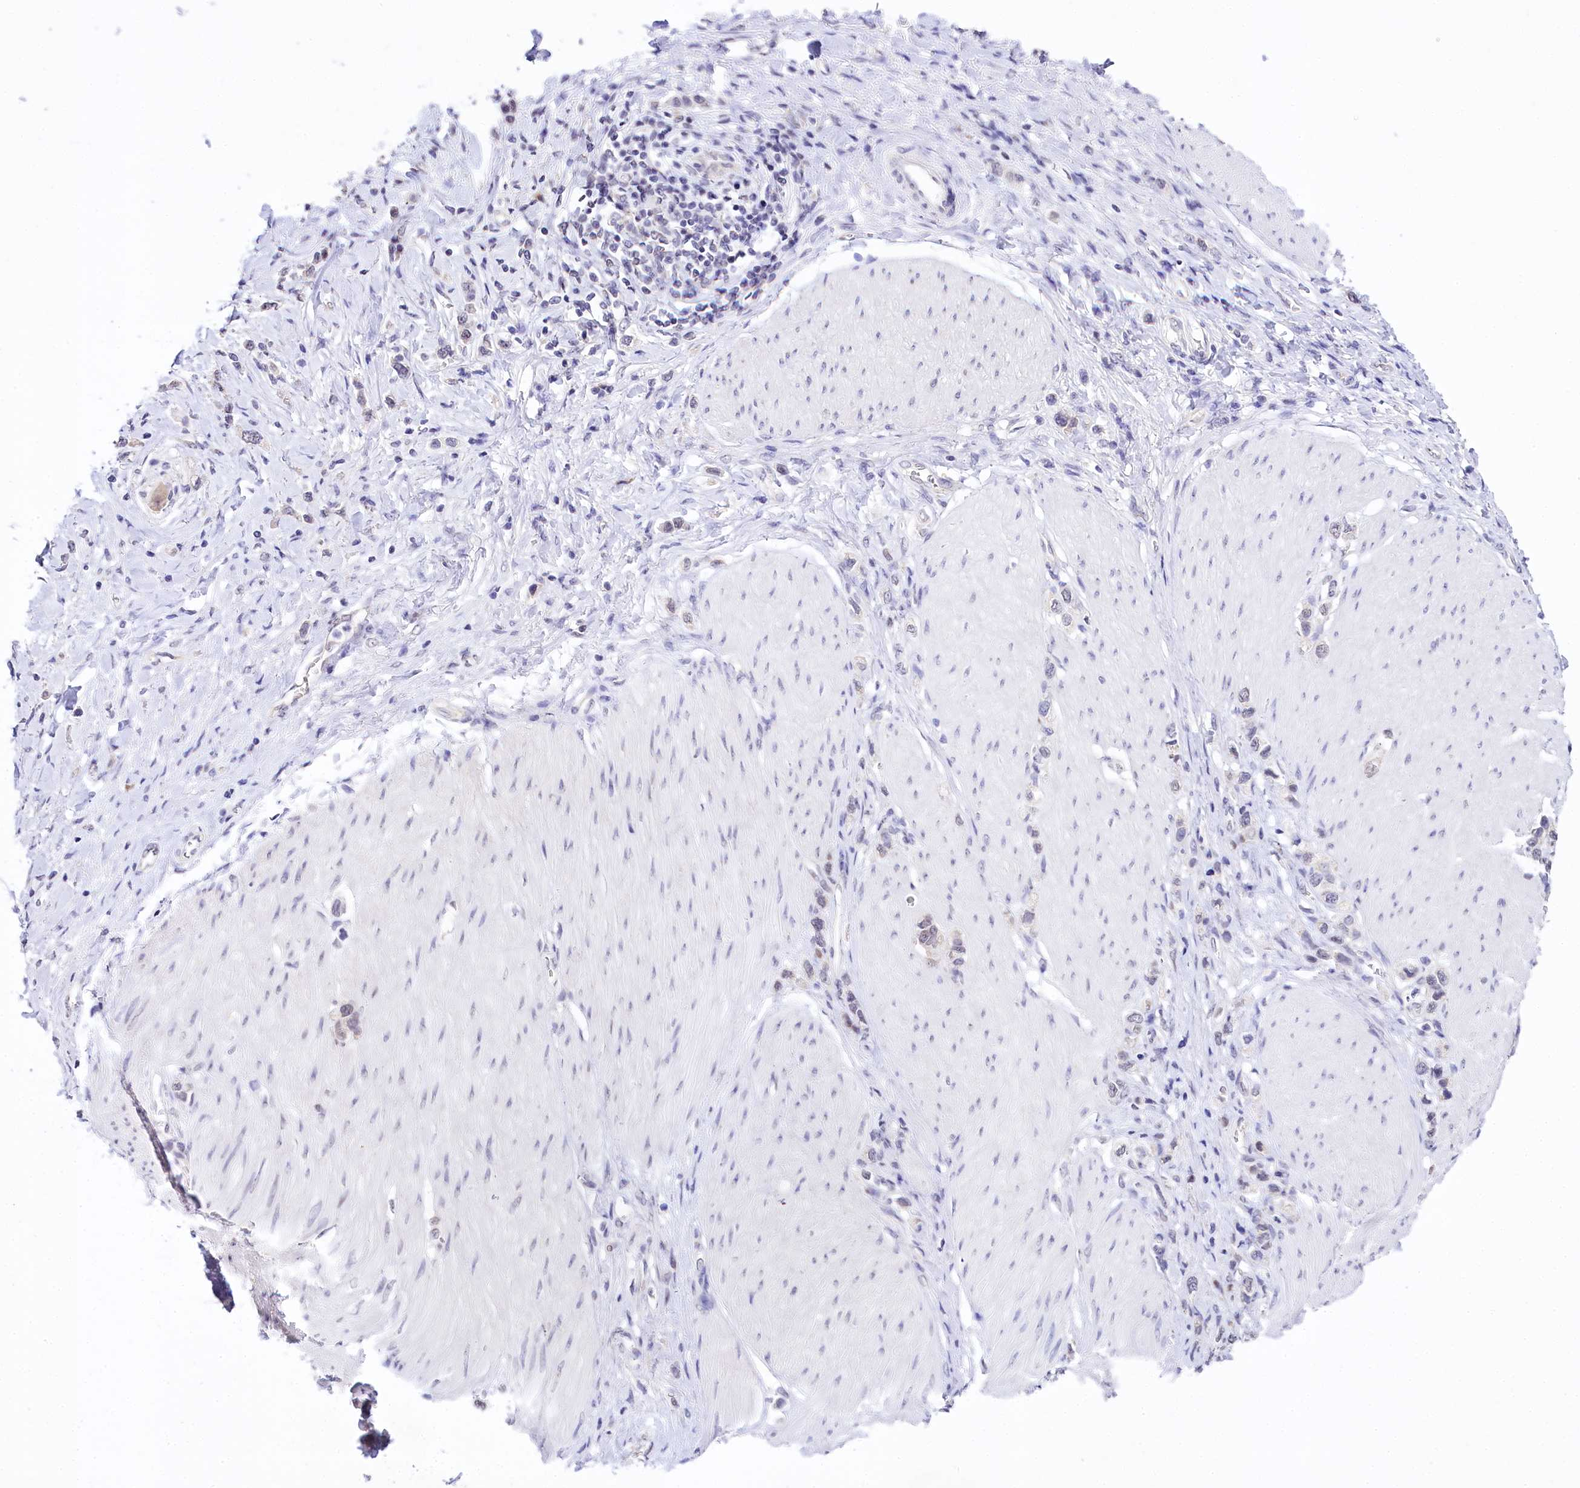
{"staining": {"intensity": "weak", "quantity": "<25%", "location": "nuclear"}, "tissue": "stomach cancer", "cell_type": "Tumor cells", "image_type": "cancer", "snomed": [{"axis": "morphology", "description": "Normal tissue, NOS"}, {"axis": "morphology", "description": "Adenocarcinoma, NOS"}, {"axis": "topography", "description": "Stomach, upper"}, {"axis": "topography", "description": "Stomach"}], "caption": "Stomach cancer (adenocarcinoma) stained for a protein using immunohistochemistry demonstrates no positivity tumor cells.", "gene": "SPATS2", "patient": {"sex": "female", "age": 65}}